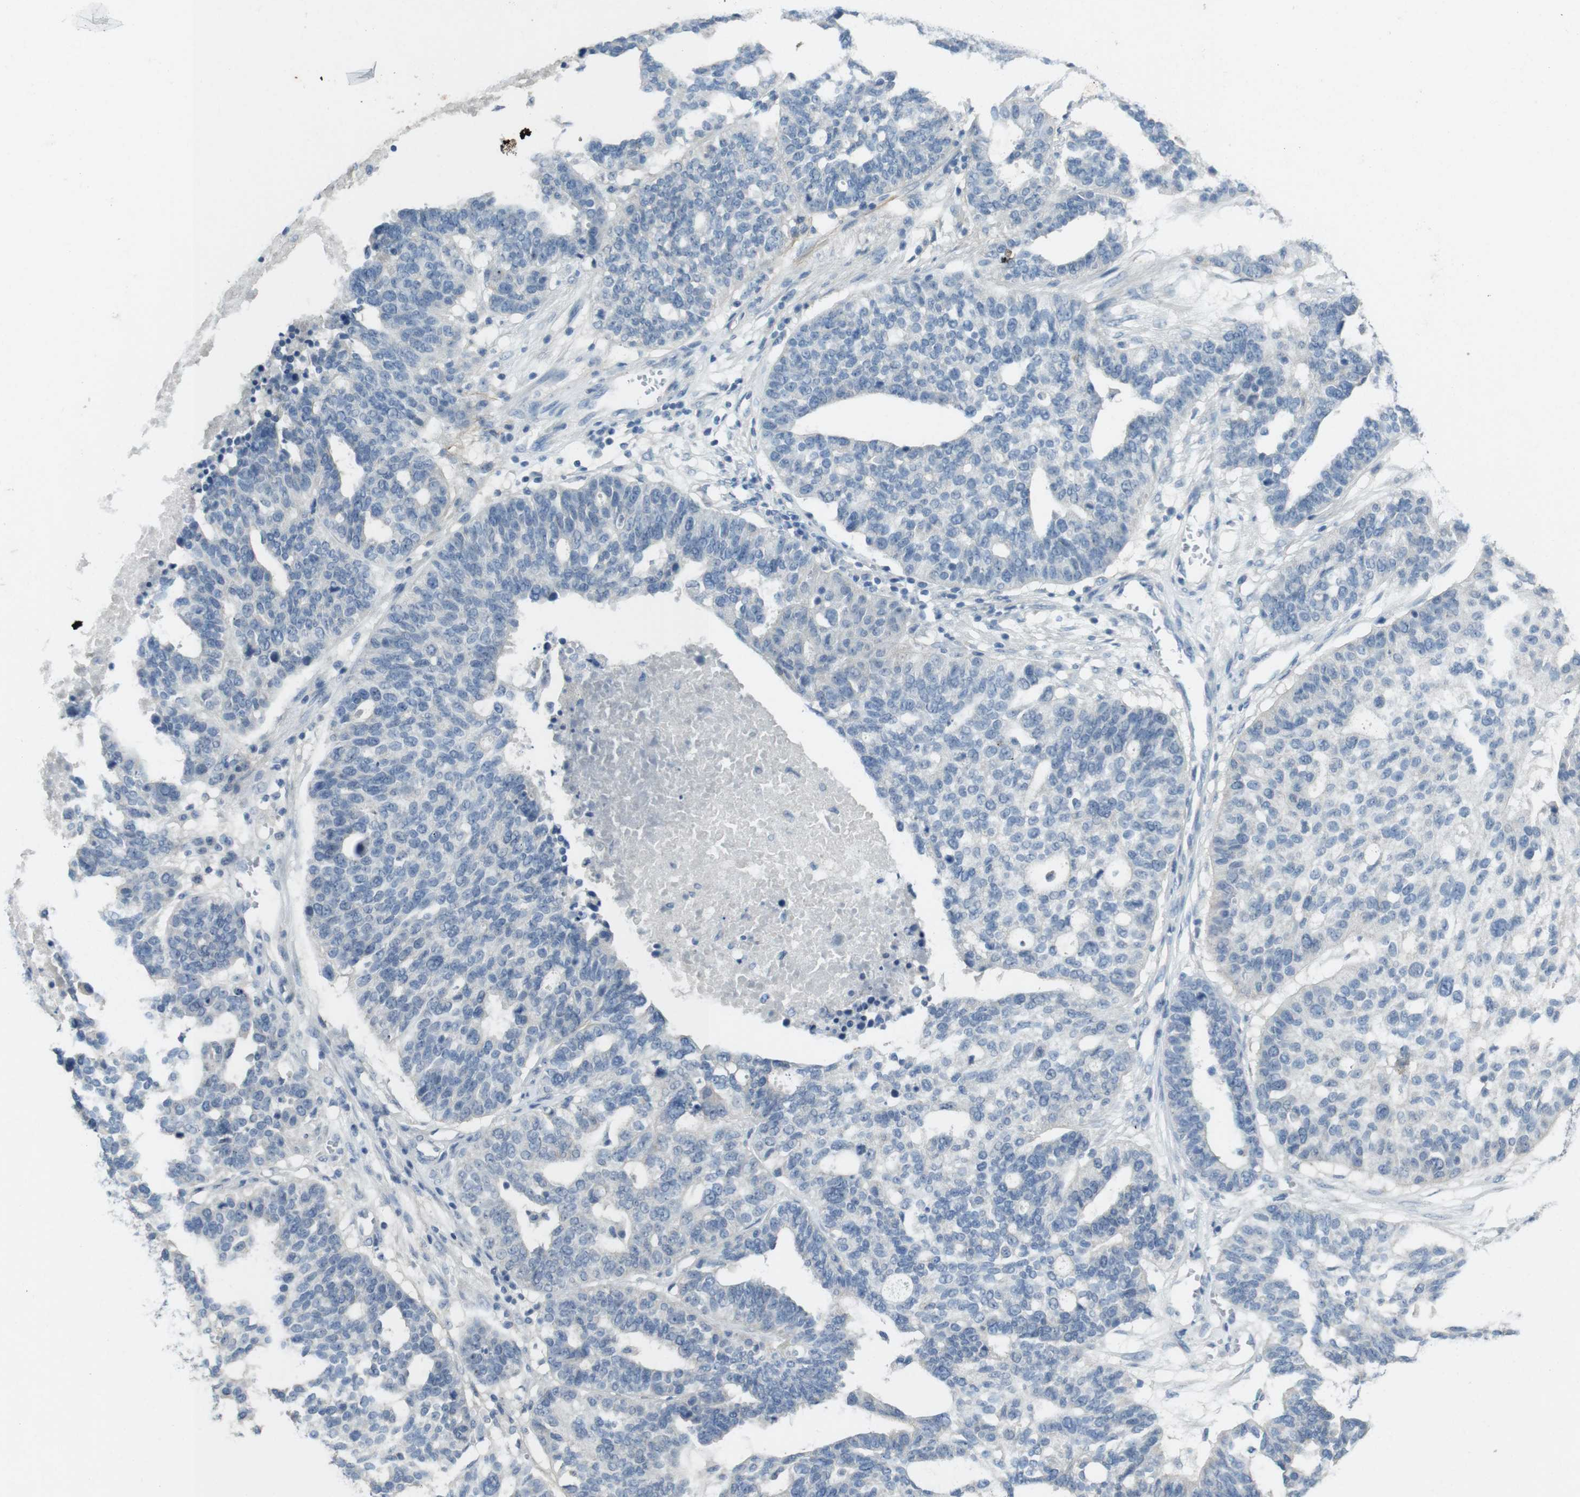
{"staining": {"intensity": "negative", "quantity": "none", "location": "none"}, "tissue": "ovarian cancer", "cell_type": "Tumor cells", "image_type": "cancer", "snomed": [{"axis": "morphology", "description": "Cystadenocarcinoma, serous, NOS"}, {"axis": "topography", "description": "Ovary"}], "caption": "Ovarian serous cystadenocarcinoma was stained to show a protein in brown. There is no significant staining in tumor cells.", "gene": "ENTPD7", "patient": {"sex": "female", "age": 59}}